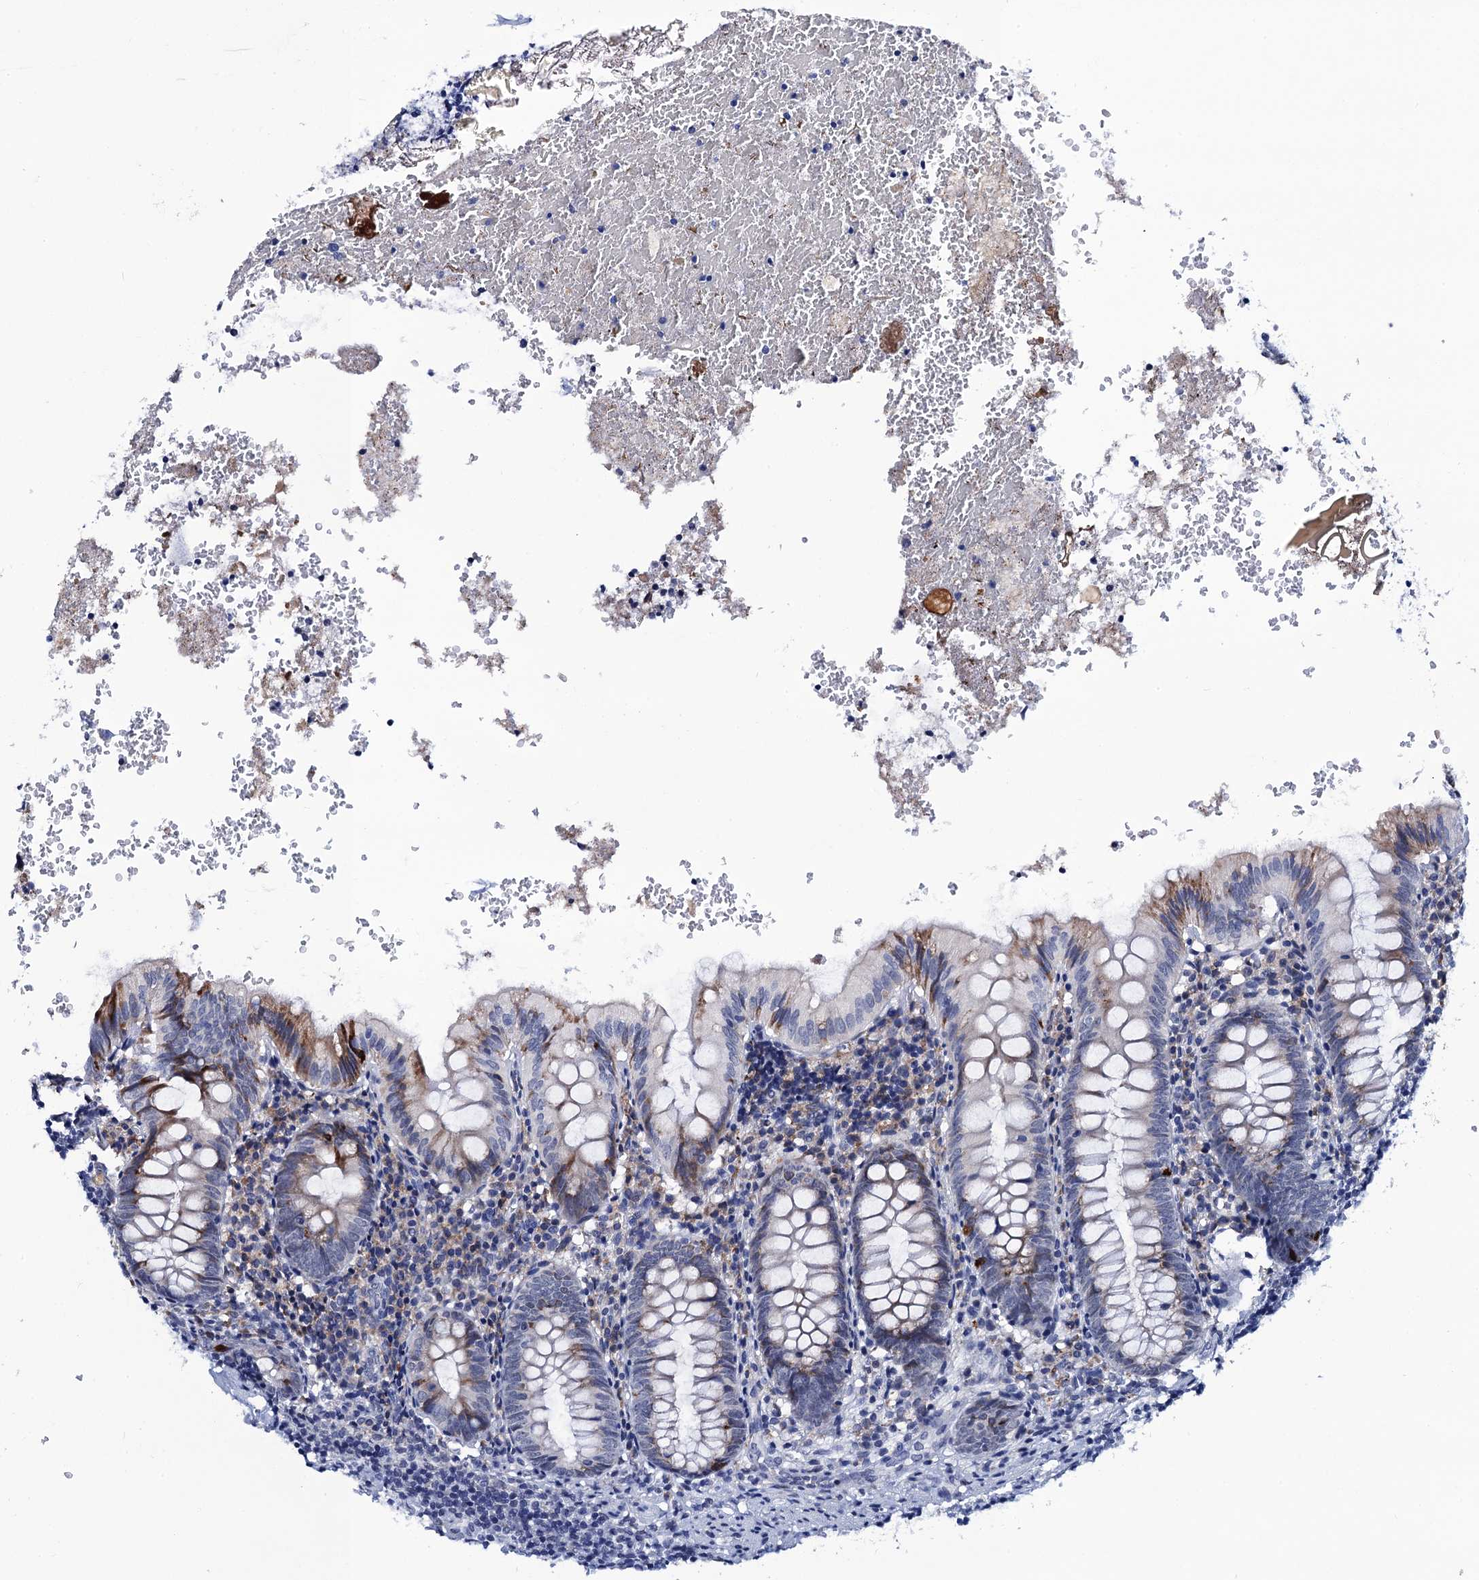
{"staining": {"intensity": "moderate", "quantity": "<25%", "location": "cytoplasmic/membranous"}, "tissue": "appendix", "cell_type": "Glandular cells", "image_type": "normal", "snomed": [{"axis": "morphology", "description": "Normal tissue, NOS"}, {"axis": "topography", "description": "Appendix"}], "caption": "A high-resolution micrograph shows immunohistochemistry staining of benign appendix, which shows moderate cytoplasmic/membranous positivity in approximately <25% of glandular cells.", "gene": "SLC7A10", "patient": {"sex": "male", "age": 8}}